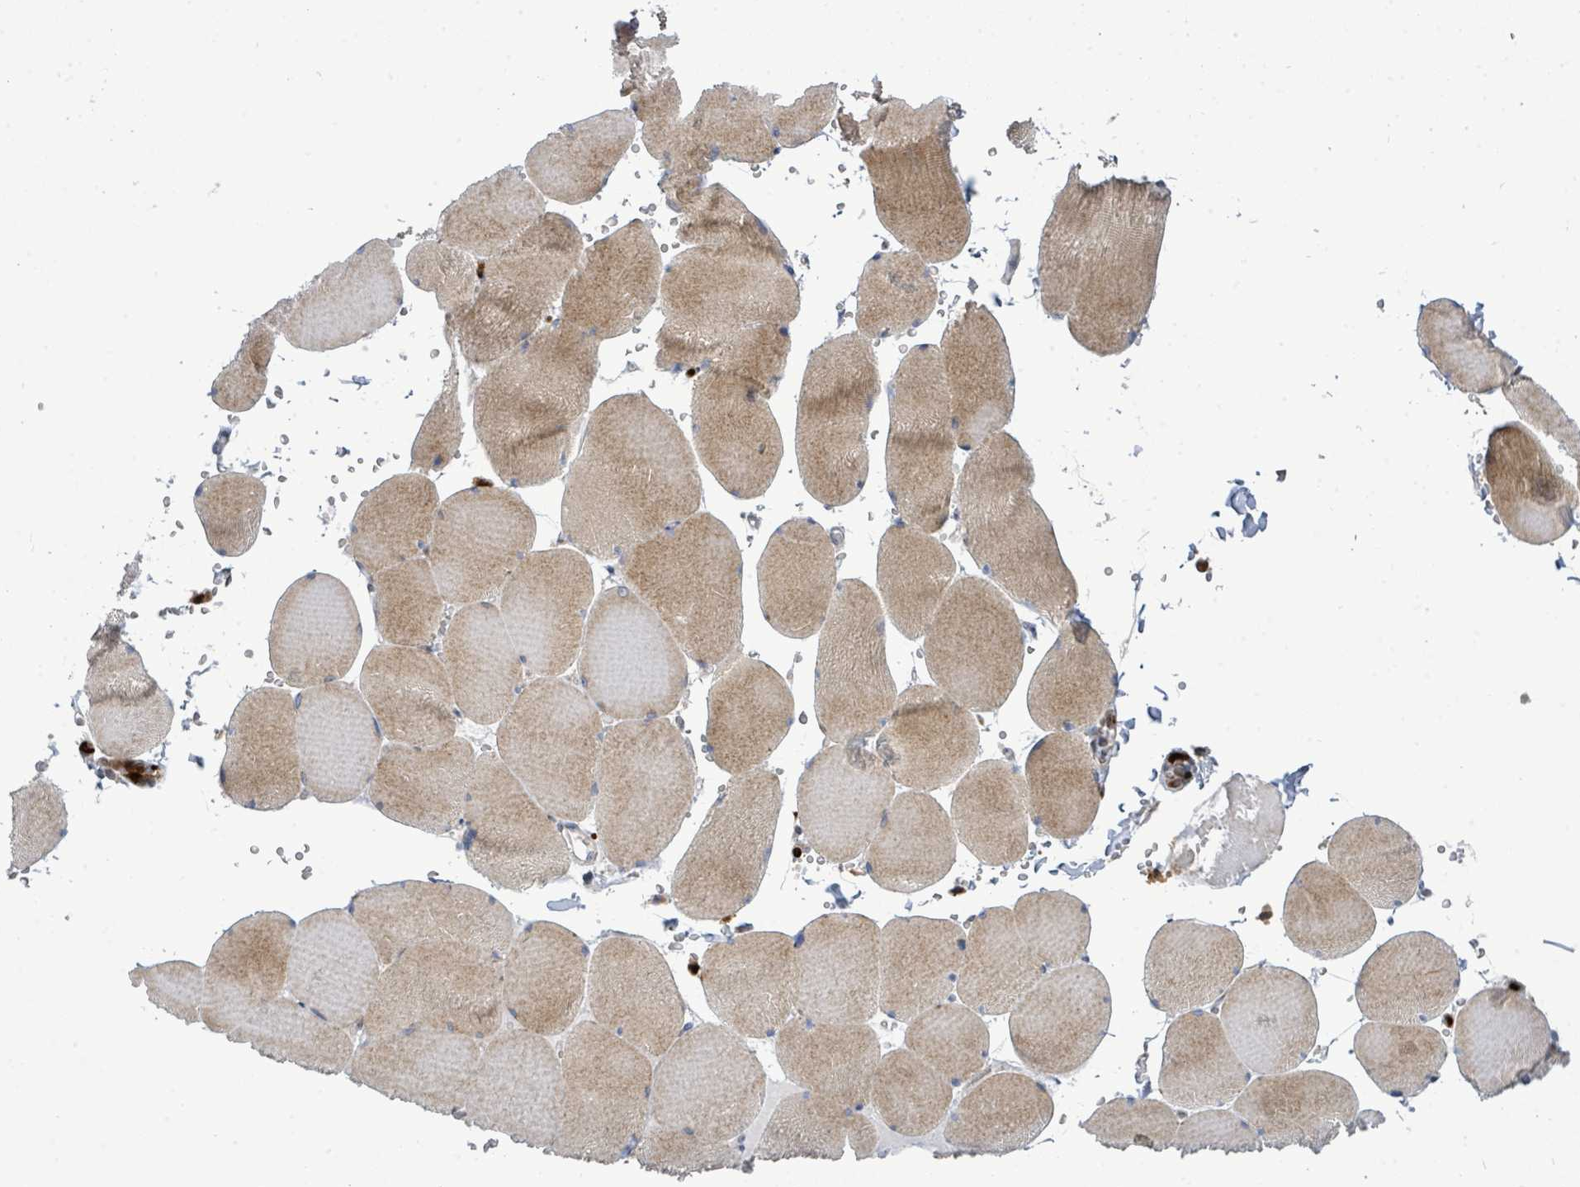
{"staining": {"intensity": "moderate", "quantity": "25%-75%", "location": "cytoplasmic/membranous"}, "tissue": "skeletal muscle", "cell_type": "Myocytes", "image_type": "normal", "snomed": [{"axis": "morphology", "description": "Normal tissue, NOS"}, {"axis": "topography", "description": "Skeletal muscle"}, {"axis": "topography", "description": "Head-Neck"}], "caption": "Immunohistochemistry (IHC) histopathology image of benign human skeletal muscle stained for a protein (brown), which exhibits medium levels of moderate cytoplasmic/membranous expression in about 25%-75% of myocytes.", "gene": "SAR1A", "patient": {"sex": "male", "age": 66}}